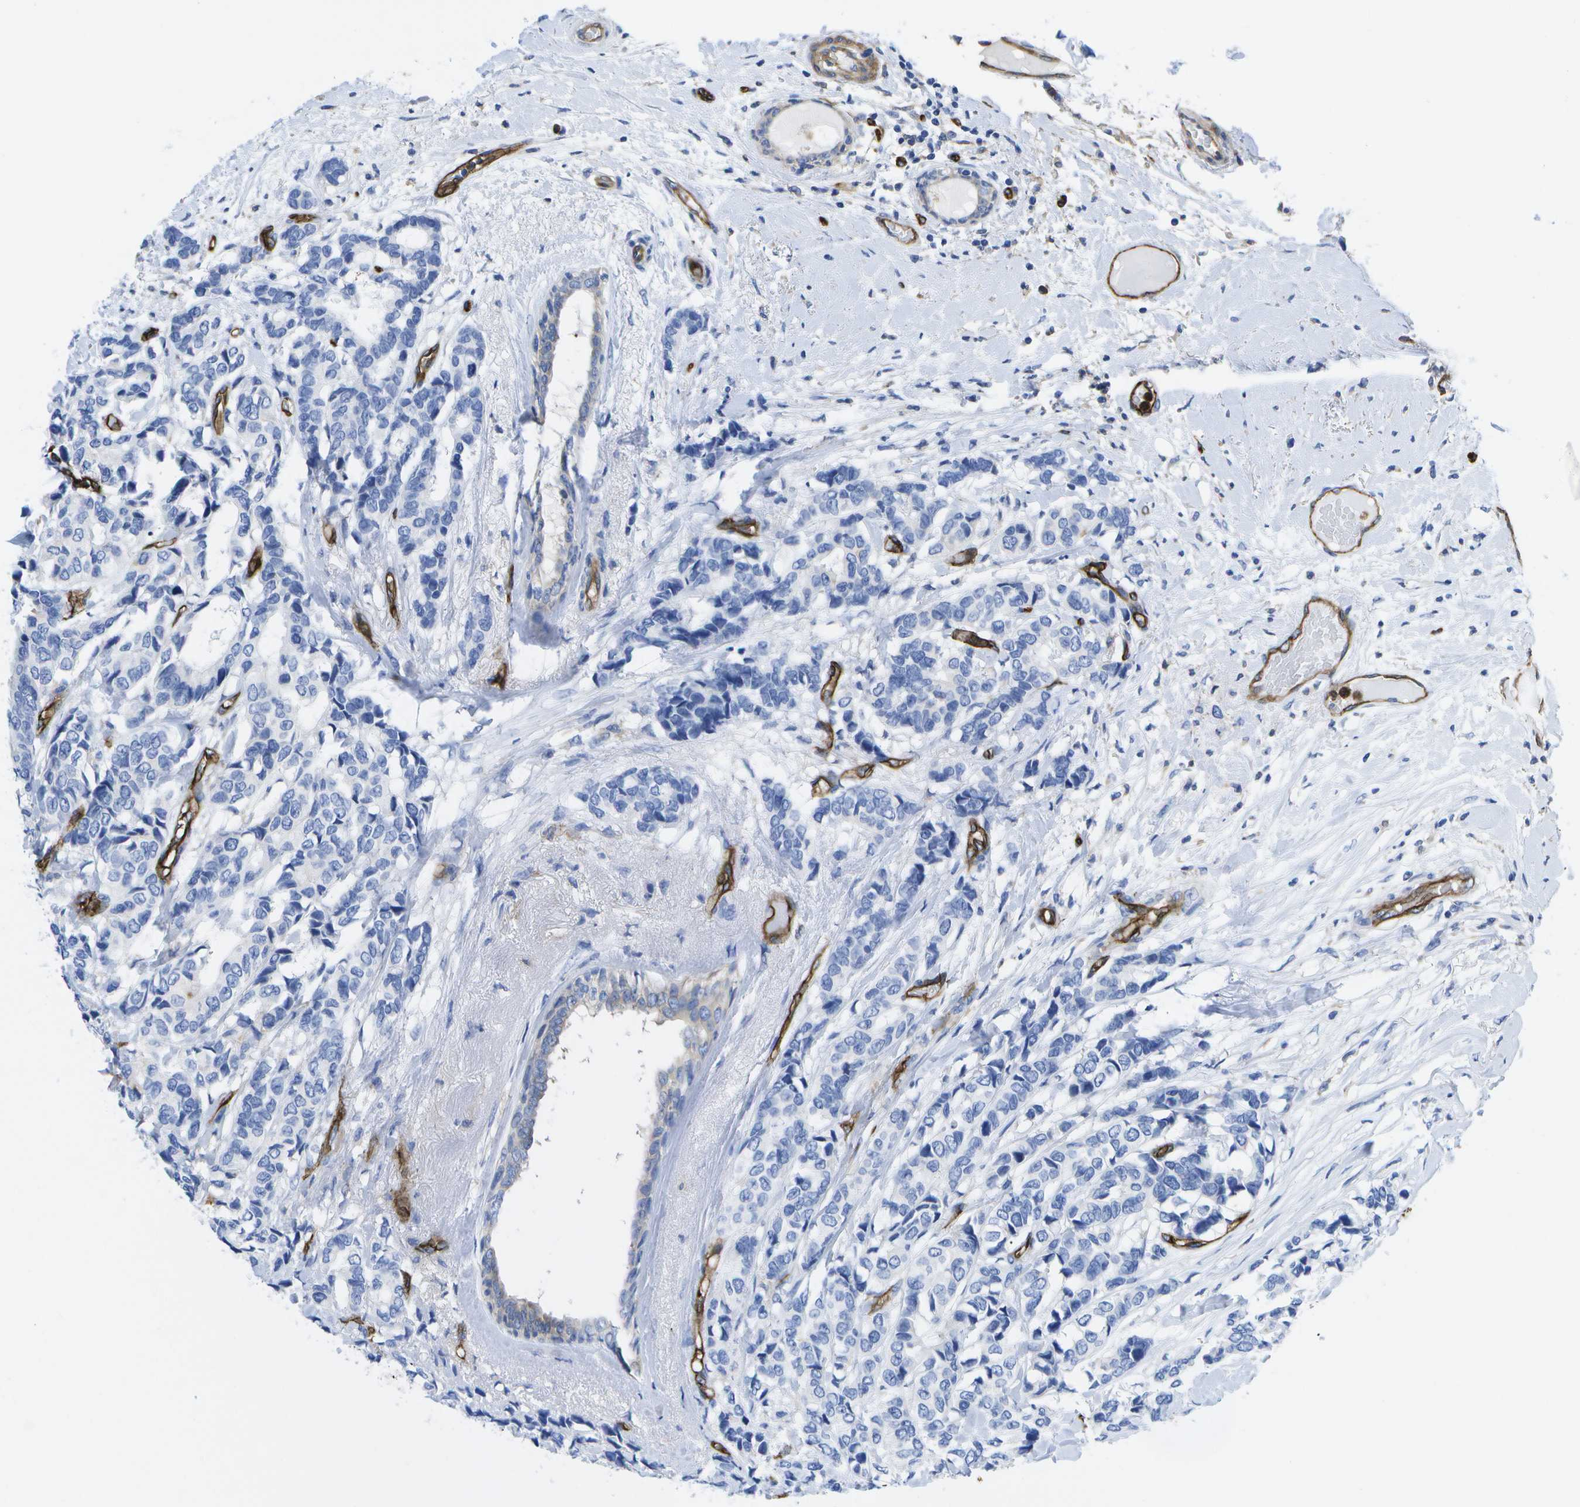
{"staining": {"intensity": "negative", "quantity": "none", "location": "none"}, "tissue": "breast cancer", "cell_type": "Tumor cells", "image_type": "cancer", "snomed": [{"axis": "morphology", "description": "Duct carcinoma"}, {"axis": "topography", "description": "Breast"}], "caption": "DAB immunohistochemical staining of breast cancer (invasive ductal carcinoma) displays no significant expression in tumor cells.", "gene": "DYSF", "patient": {"sex": "female", "age": 87}}